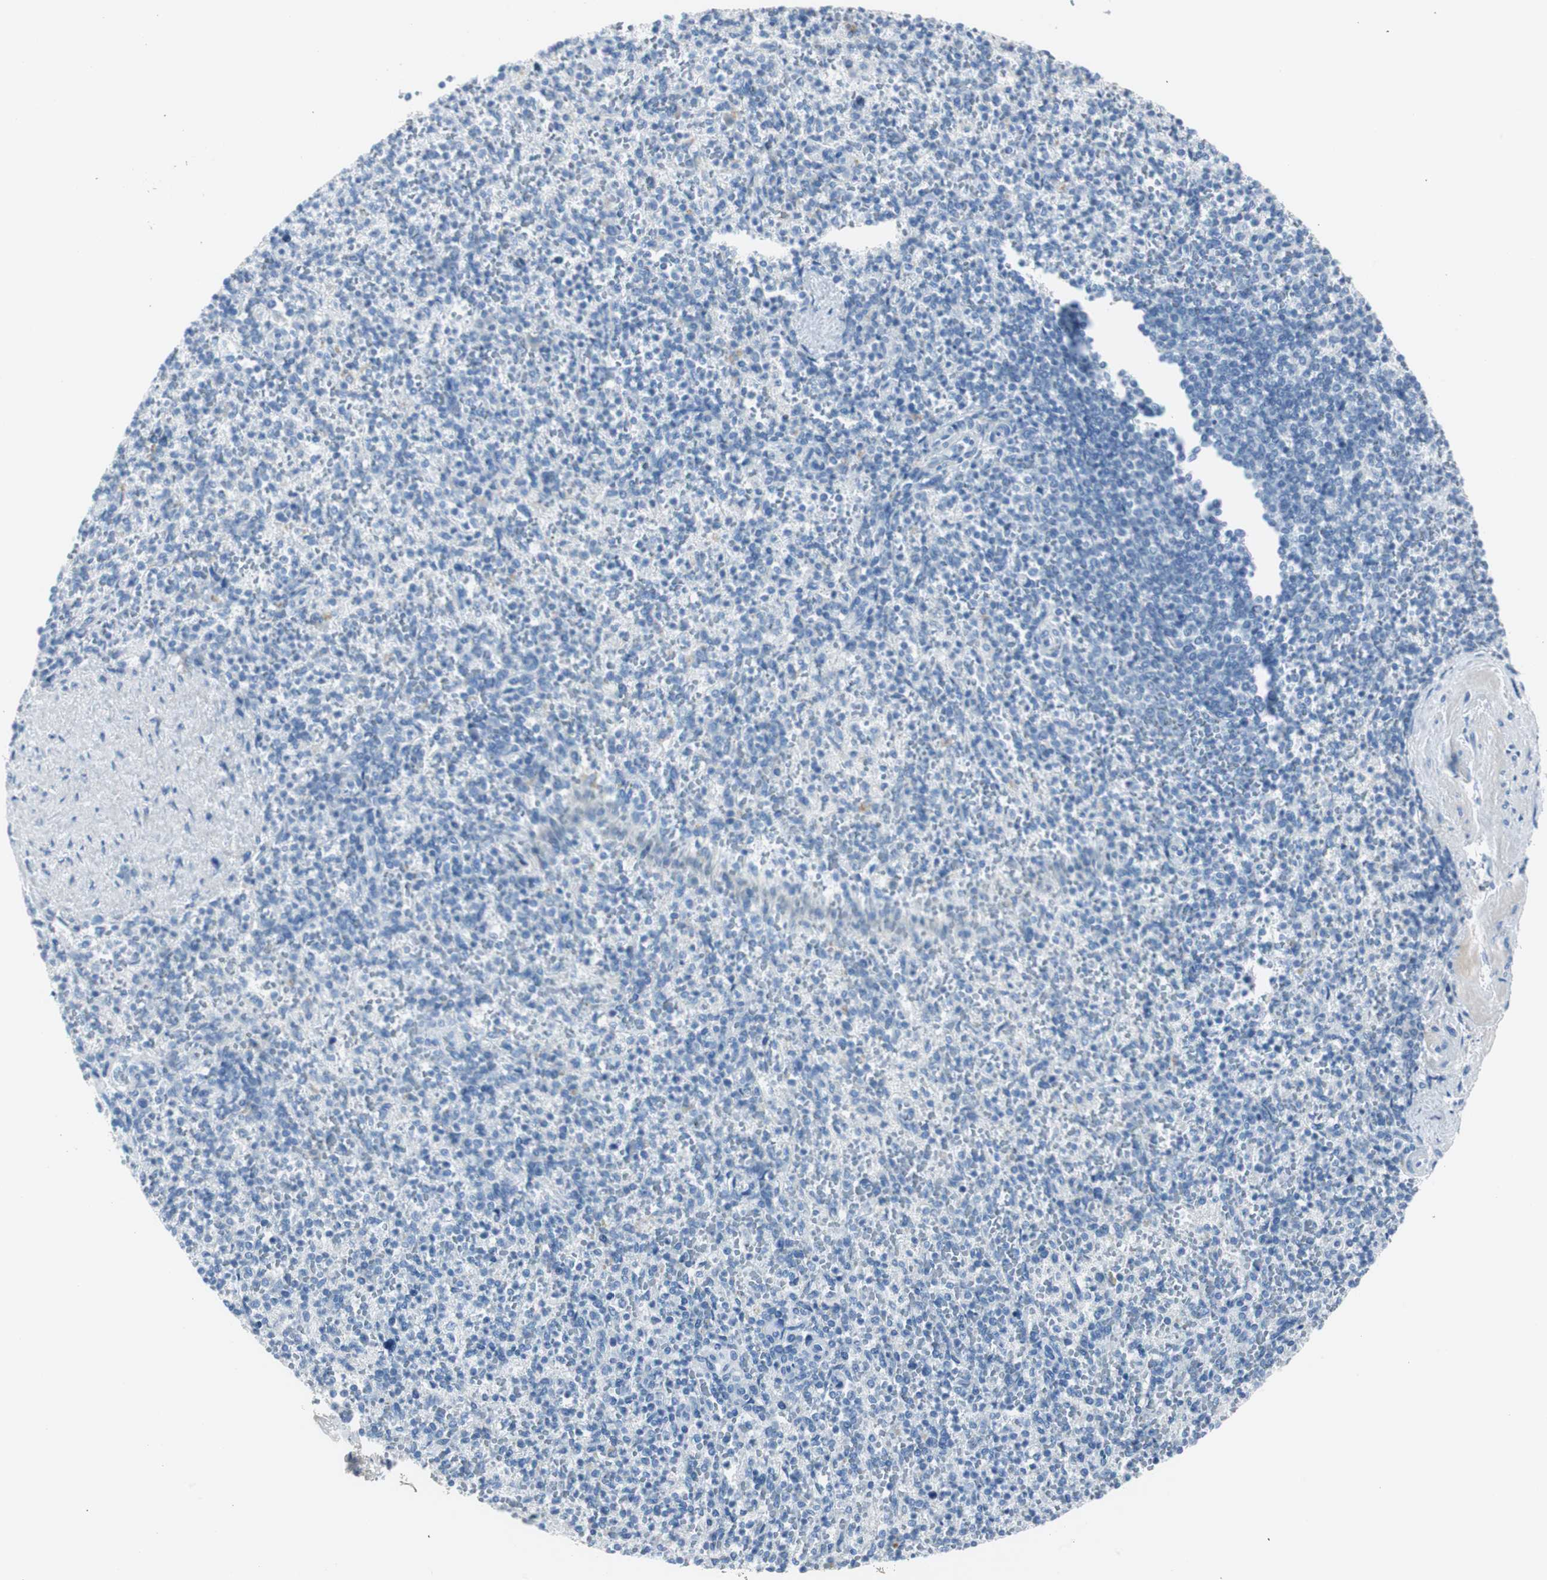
{"staining": {"intensity": "negative", "quantity": "none", "location": "none"}, "tissue": "spleen", "cell_type": "Cells in red pulp", "image_type": "normal", "snomed": [{"axis": "morphology", "description": "Normal tissue, NOS"}, {"axis": "topography", "description": "Spleen"}], "caption": "Protein analysis of unremarkable spleen exhibits no significant staining in cells in red pulp.", "gene": "SERPINF1", "patient": {"sex": "female", "age": 74}}